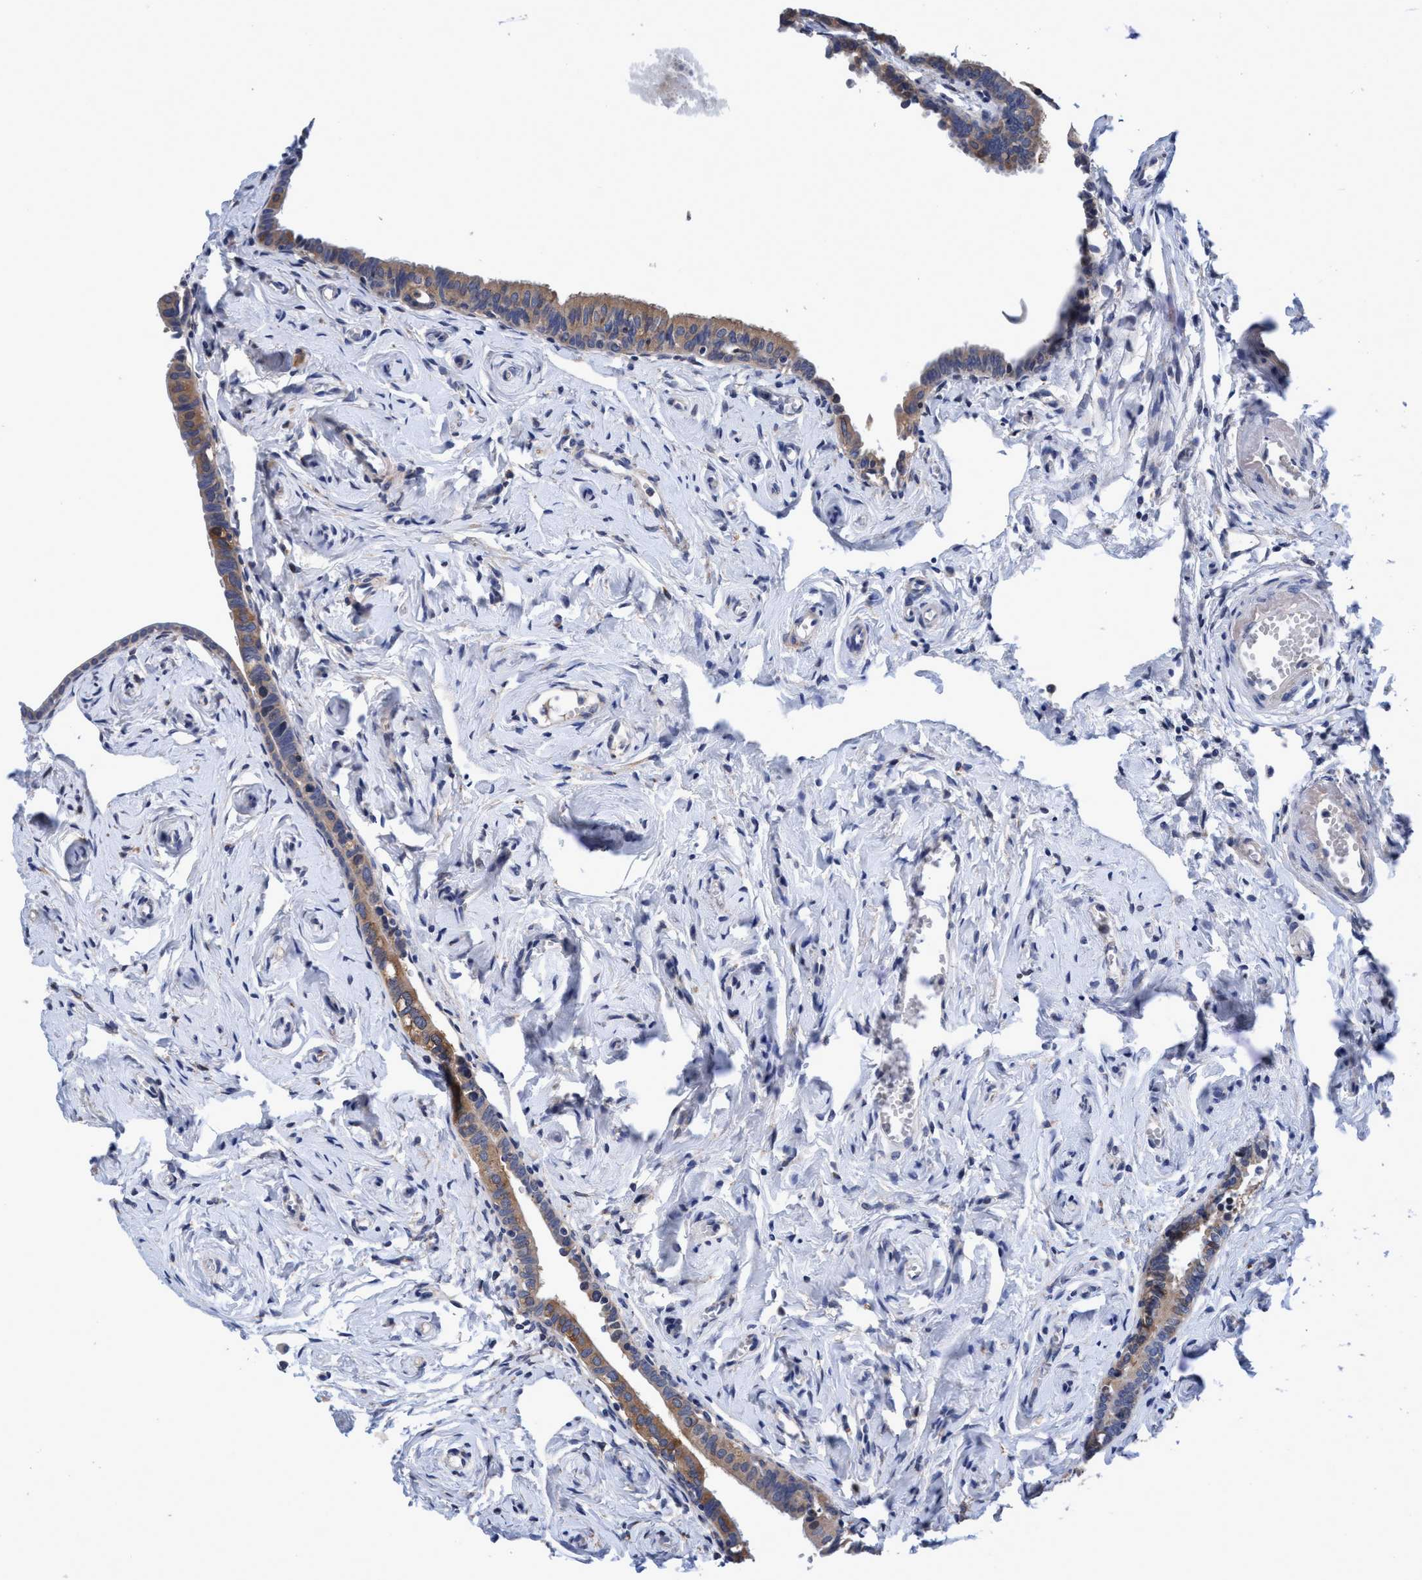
{"staining": {"intensity": "weak", "quantity": "25%-75%", "location": "cytoplasmic/membranous"}, "tissue": "fallopian tube", "cell_type": "Glandular cells", "image_type": "normal", "snomed": [{"axis": "morphology", "description": "Normal tissue, NOS"}, {"axis": "topography", "description": "Fallopian tube"}], "caption": "The photomicrograph exhibits immunohistochemical staining of unremarkable fallopian tube. There is weak cytoplasmic/membranous positivity is seen in about 25%-75% of glandular cells. (brown staining indicates protein expression, while blue staining denotes nuclei).", "gene": "CALCOCO2", "patient": {"sex": "female", "age": 71}}